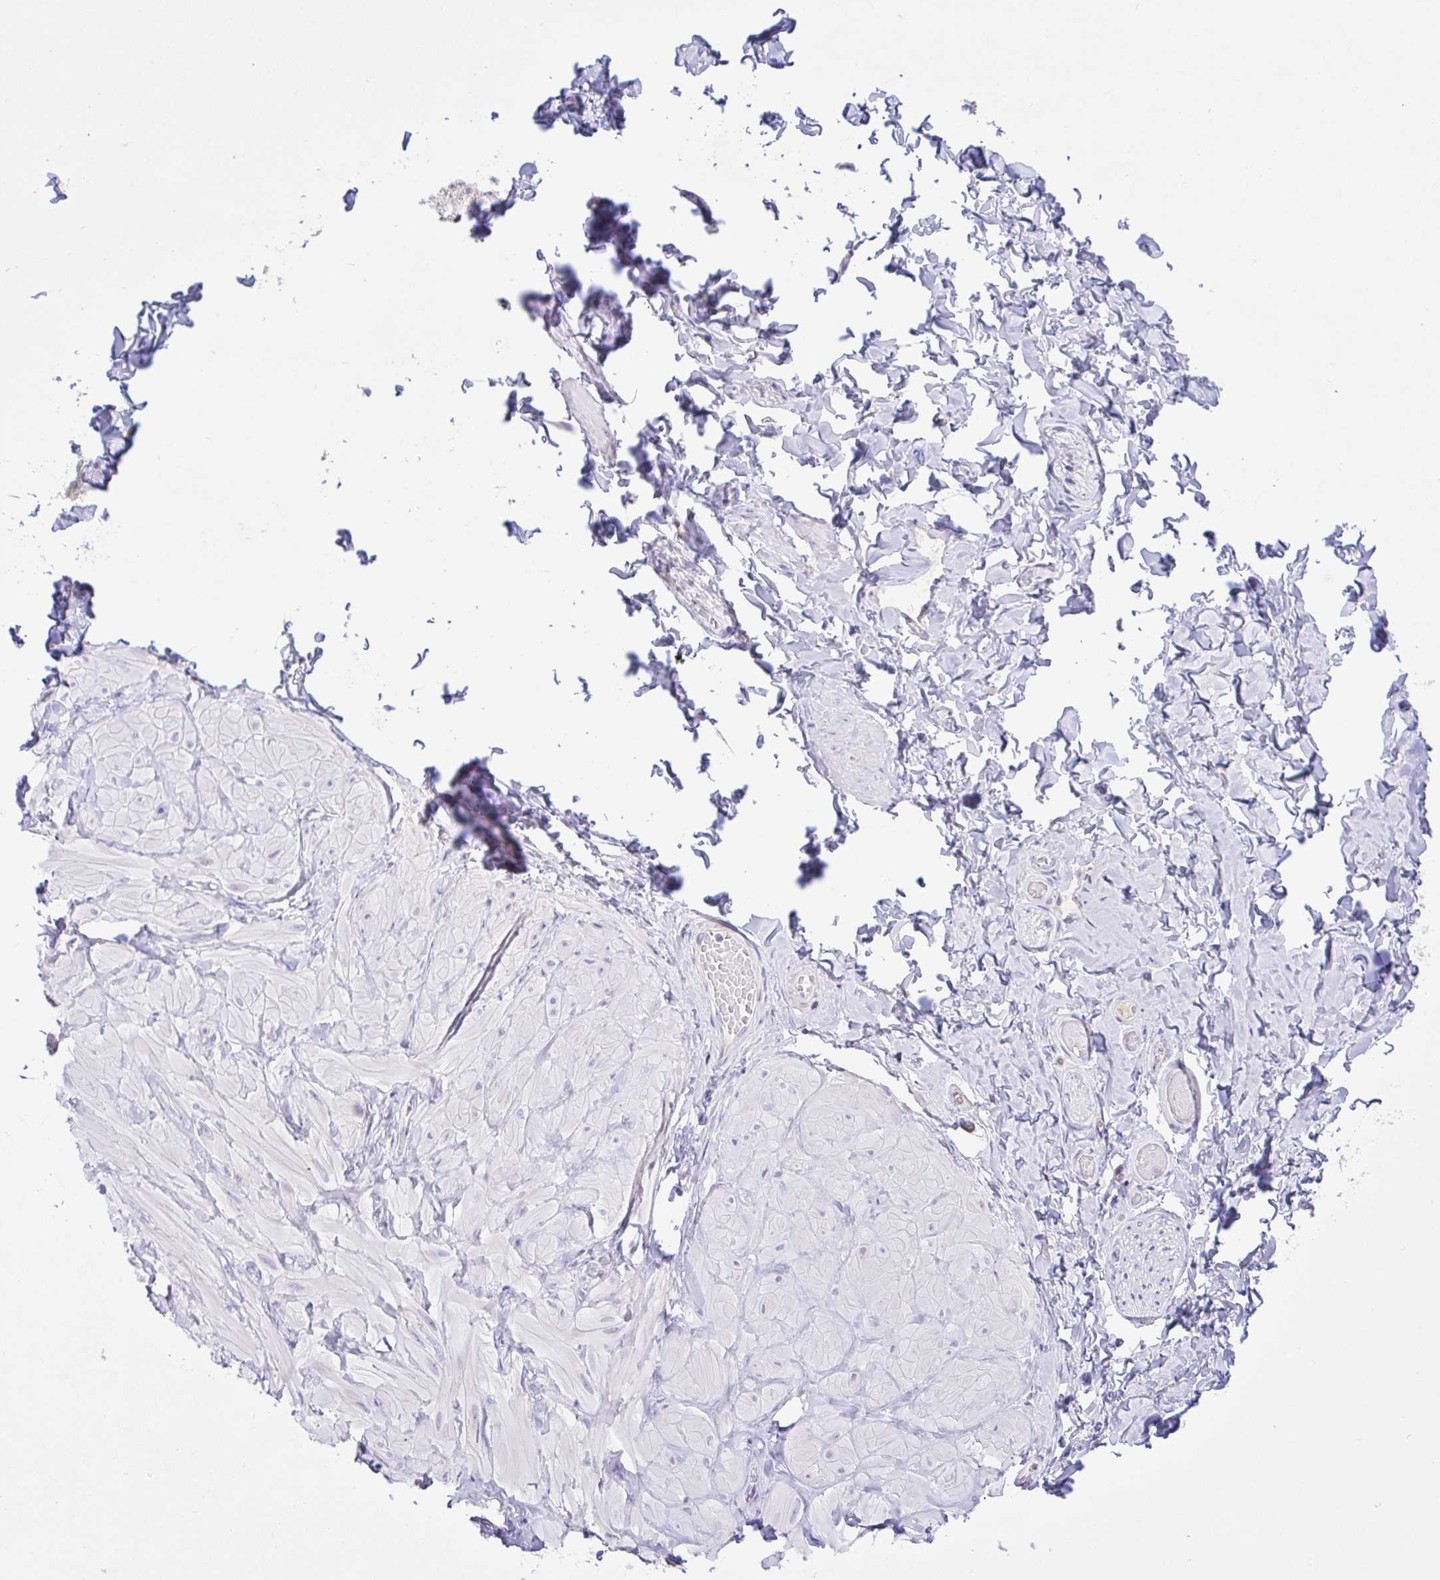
{"staining": {"intensity": "negative", "quantity": "none", "location": "none"}, "tissue": "adipose tissue", "cell_type": "Adipocytes", "image_type": "normal", "snomed": [{"axis": "morphology", "description": "Normal tissue, NOS"}, {"axis": "topography", "description": "Soft tissue"}, {"axis": "topography", "description": "Adipose tissue"}, {"axis": "topography", "description": "Vascular tissue"}, {"axis": "topography", "description": "Peripheral nerve tissue"}], "caption": "IHC of normal human adipose tissue shows no positivity in adipocytes. (DAB (3,3'-diaminobenzidine) immunohistochemistry visualized using brightfield microscopy, high magnification).", "gene": "TMEM41A", "patient": {"sex": "male", "age": 29}}